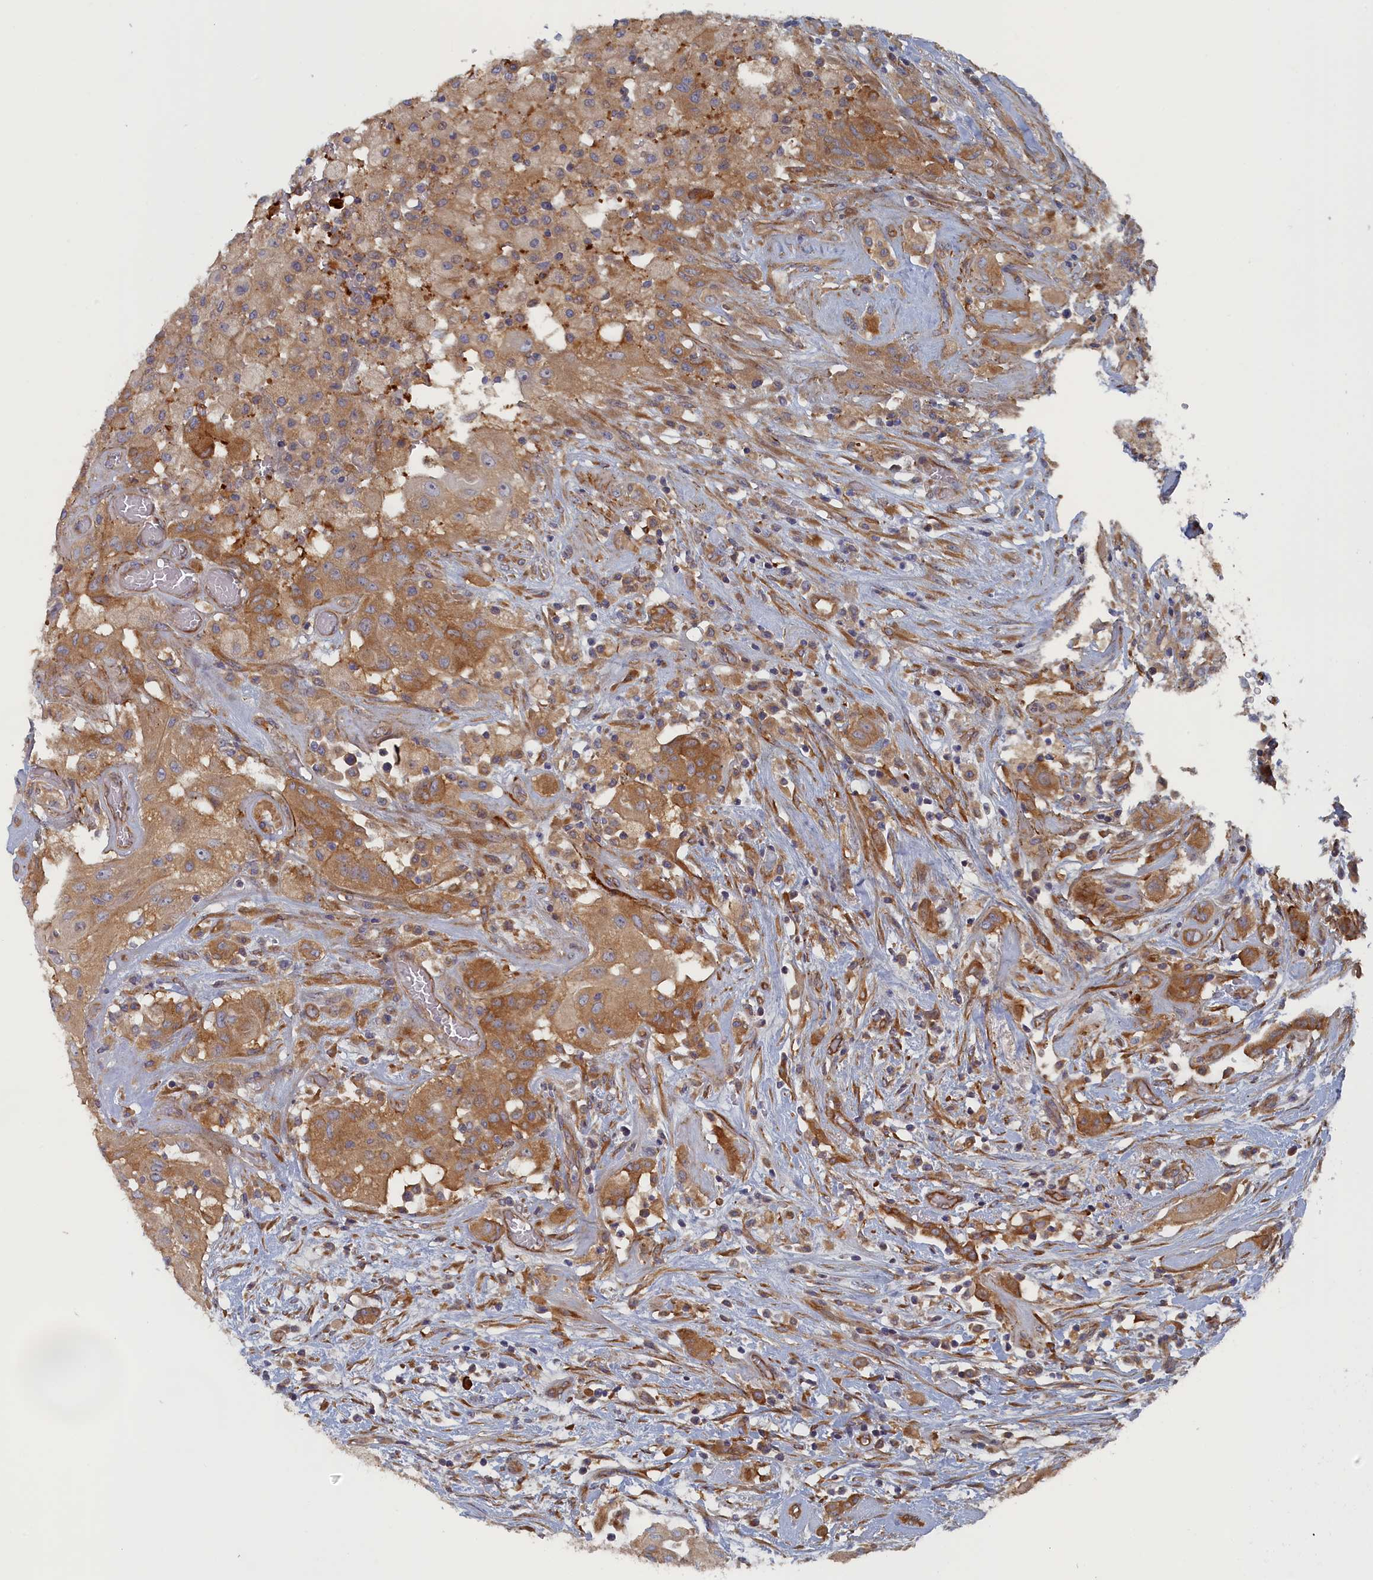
{"staining": {"intensity": "moderate", "quantity": ">75%", "location": "cytoplasmic/membranous"}, "tissue": "thyroid cancer", "cell_type": "Tumor cells", "image_type": "cancer", "snomed": [{"axis": "morphology", "description": "Papillary adenocarcinoma, NOS"}, {"axis": "topography", "description": "Thyroid gland"}], "caption": "Papillary adenocarcinoma (thyroid) tissue shows moderate cytoplasmic/membranous staining in approximately >75% of tumor cells, visualized by immunohistochemistry. Immunohistochemistry (ihc) stains the protein of interest in brown and the nuclei are stained blue.", "gene": "TMEM196", "patient": {"sex": "female", "age": 59}}